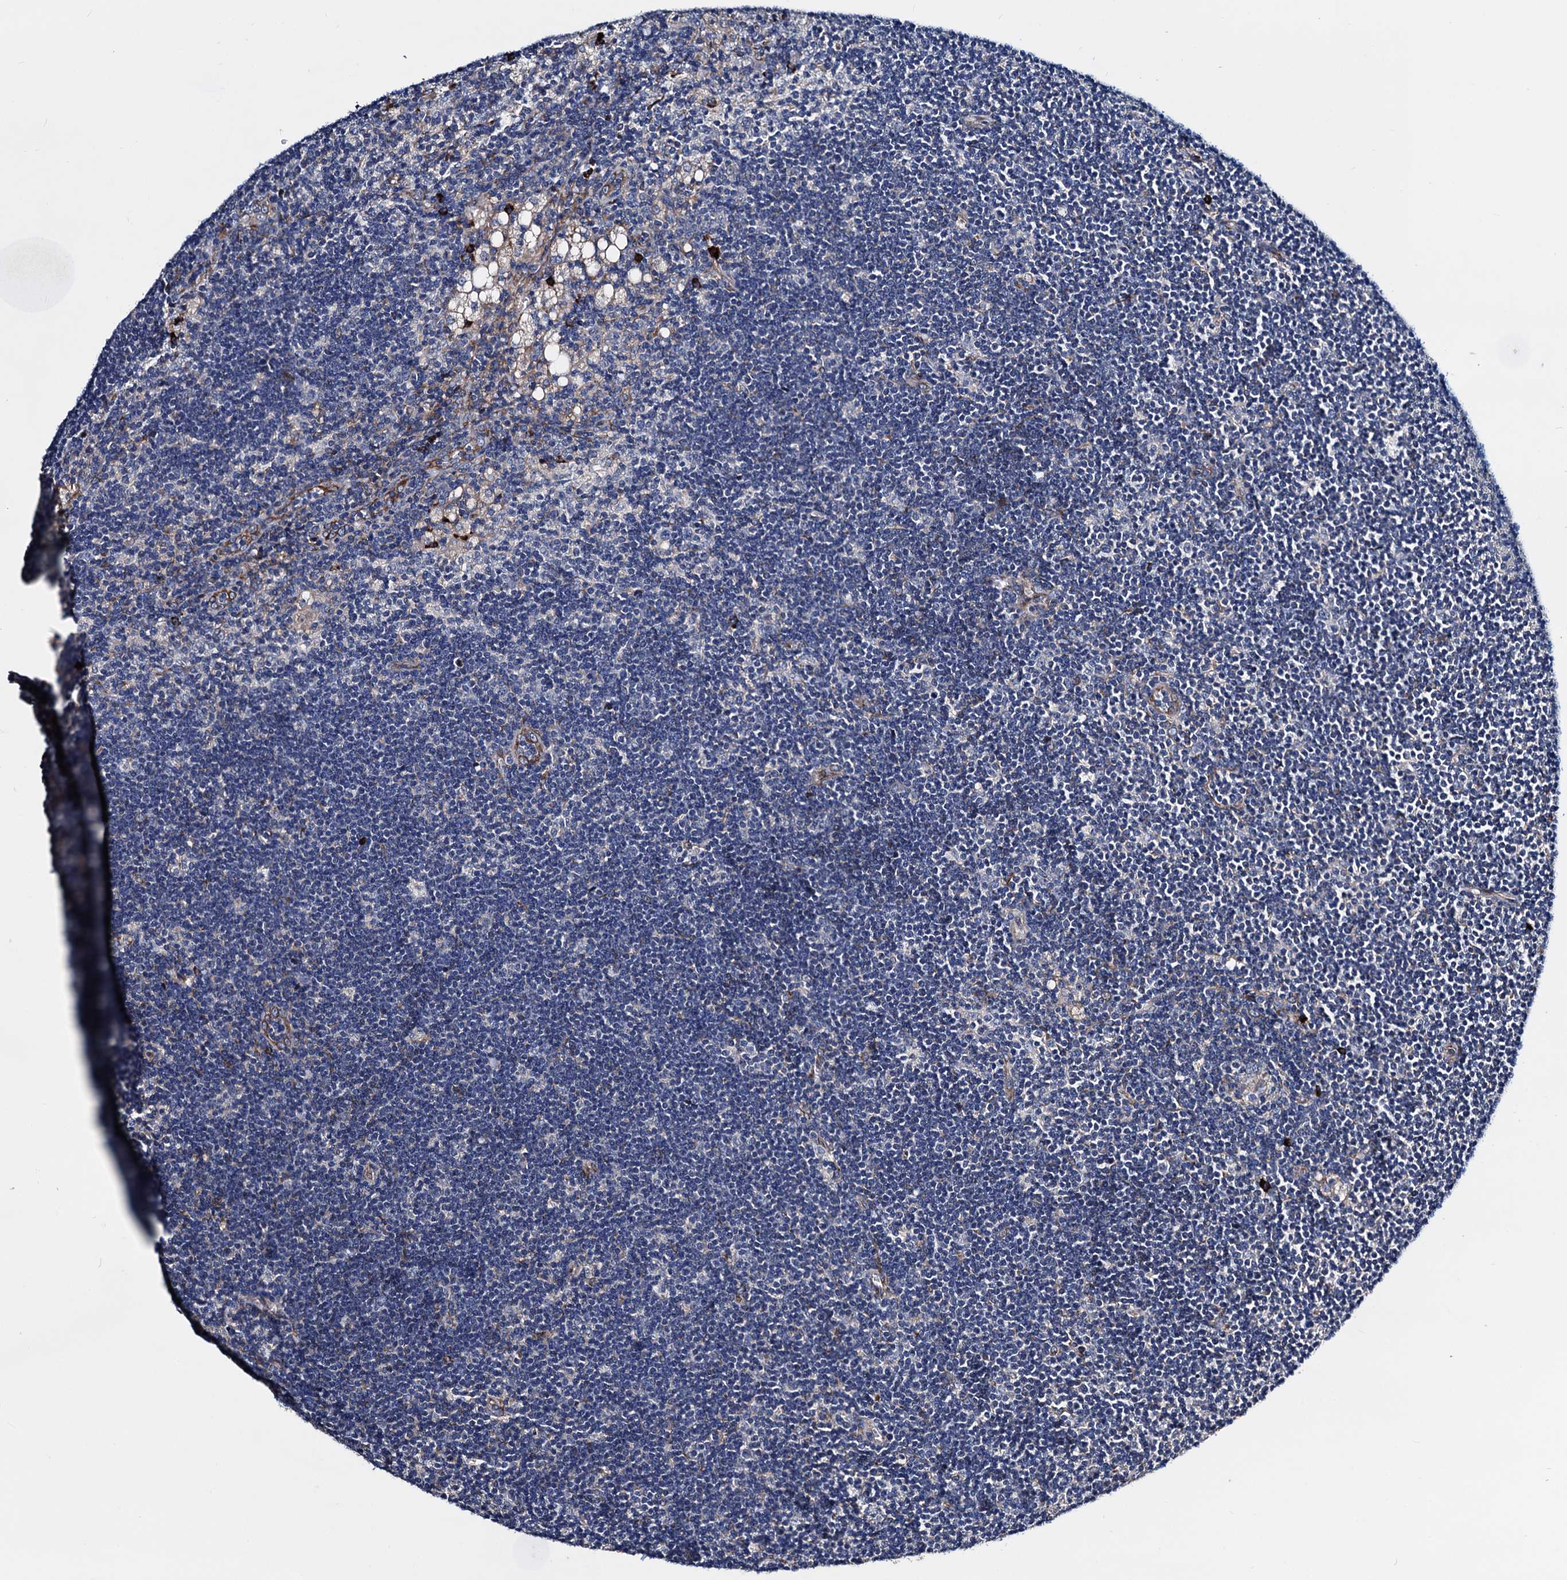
{"staining": {"intensity": "strong", "quantity": "<25%", "location": "cytoplasmic/membranous"}, "tissue": "lymph node", "cell_type": "Germinal center cells", "image_type": "normal", "snomed": [{"axis": "morphology", "description": "Normal tissue, NOS"}, {"axis": "topography", "description": "Lymph node"}], "caption": "The image displays staining of benign lymph node, revealing strong cytoplasmic/membranous protein expression (brown color) within germinal center cells.", "gene": "AKAP11", "patient": {"sex": "male", "age": 24}}